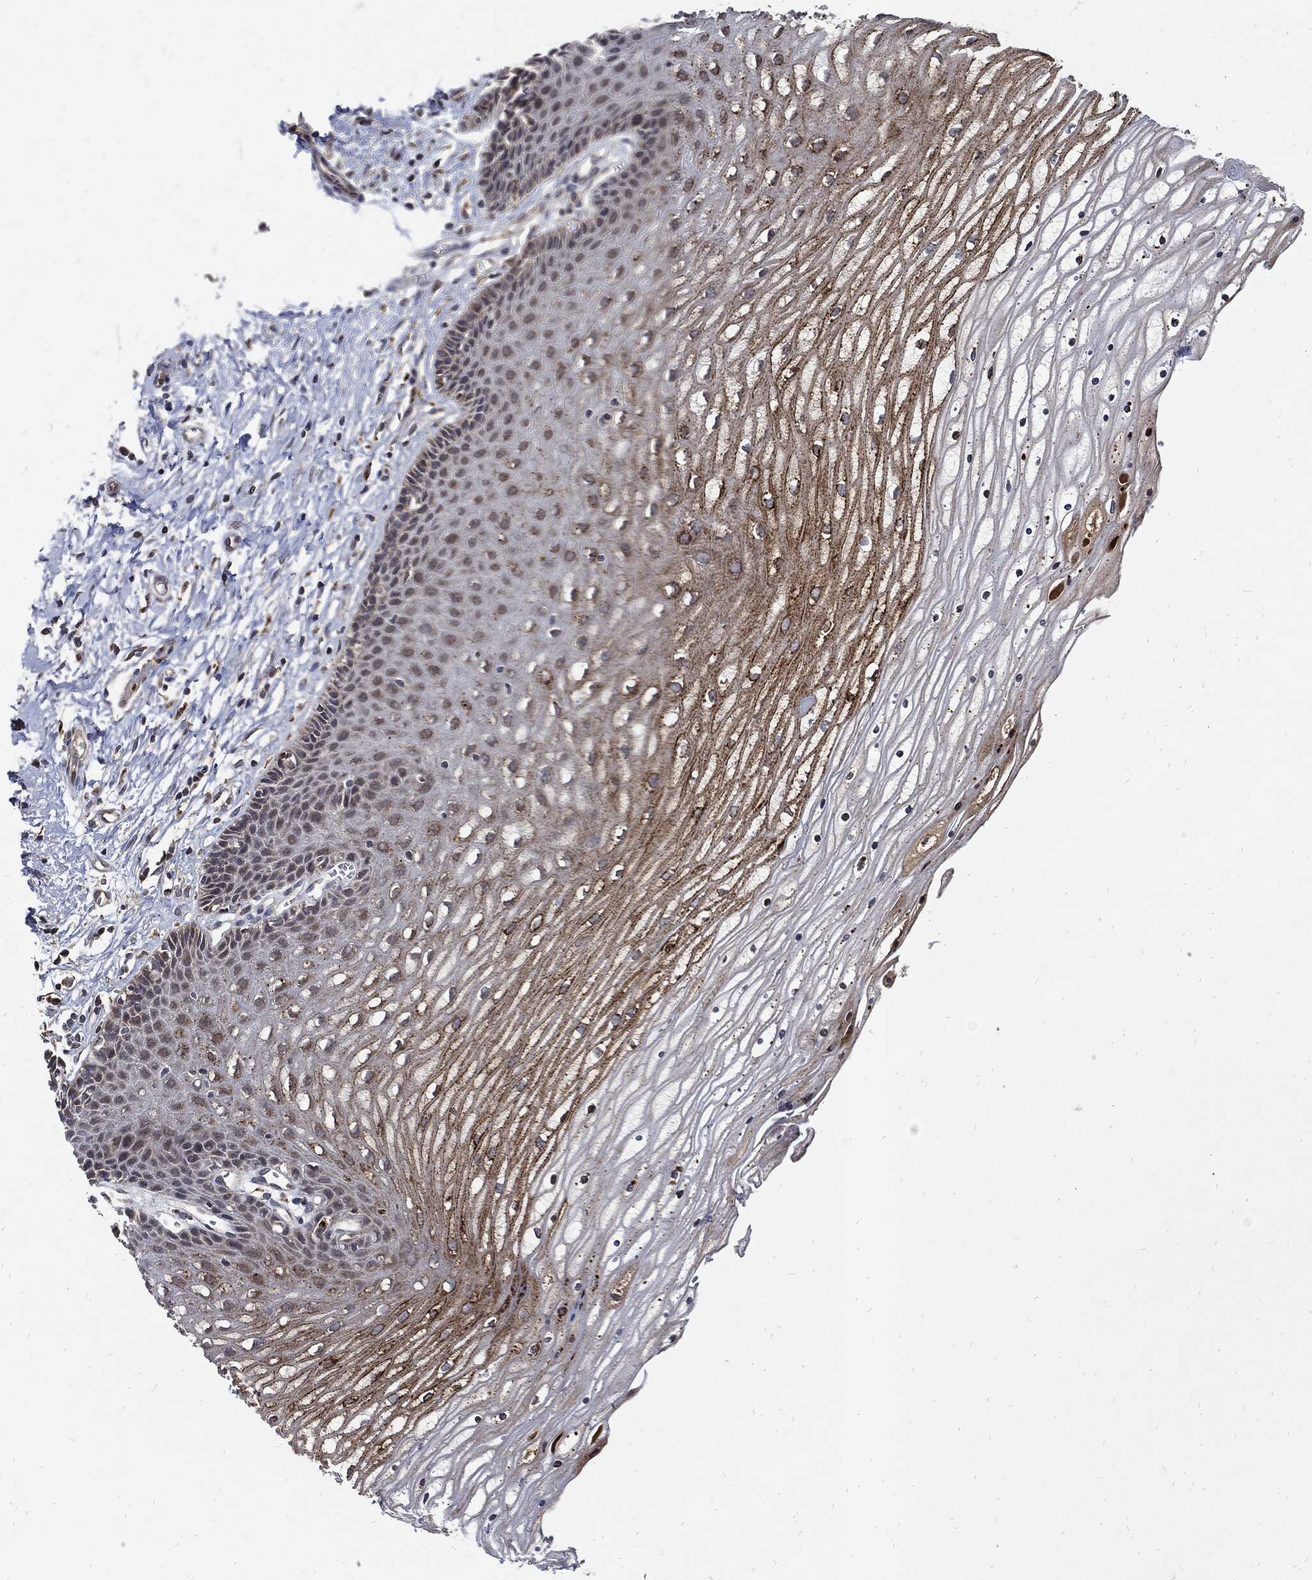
{"staining": {"intensity": "moderate", "quantity": "25%-75%", "location": "cytoplasmic/membranous"}, "tissue": "cervix", "cell_type": "Glandular cells", "image_type": "normal", "snomed": [{"axis": "morphology", "description": "Normal tissue, NOS"}, {"axis": "topography", "description": "Cervix"}], "caption": "This image exhibits immunohistochemistry (IHC) staining of unremarkable cervix, with medium moderate cytoplasmic/membranous staining in approximately 25%-75% of glandular cells.", "gene": "SLC31A2", "patient": {"sex": "female", "age": 35}}